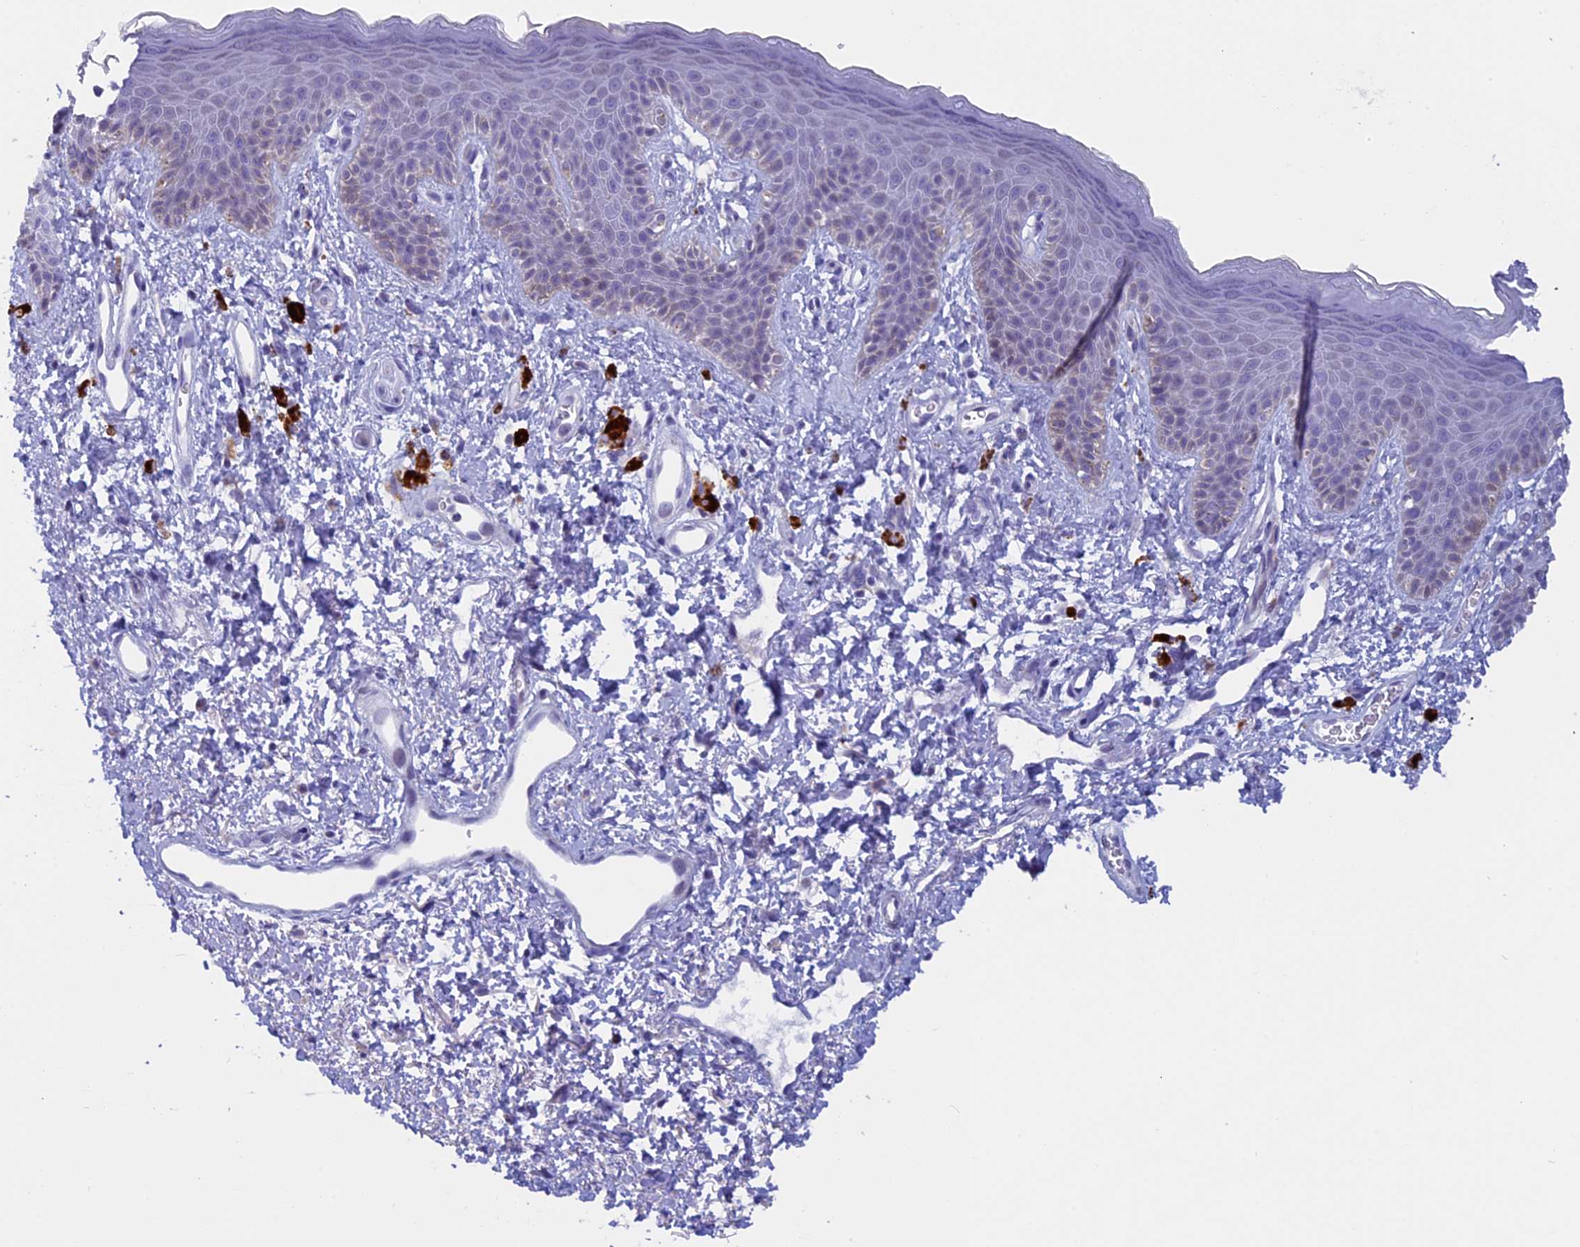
{"staining": {"intensity": "negative", "quantity": "none", "location": "none"}, "tissue": "skin", "cell_type": "Epidermal cells", "image_type": "normal", "snomed": [{"axis": "morphology", "description": "Normal tissue, NOS"}, {"axis": "topography", "description": "Anal"}], "caption": "Immunohistochemistry (IHC) of normal human skin displays no staining in epidermal cells. Brightfield microscopy of immunohistochemistry (IHC) stained with DAB (3,3'-diaminobenzidine) (brown) and hematoxylin (blue), captured at high magnification.", "gene": "ZNF563", "patient": {"sex": "female", "age": 46}}